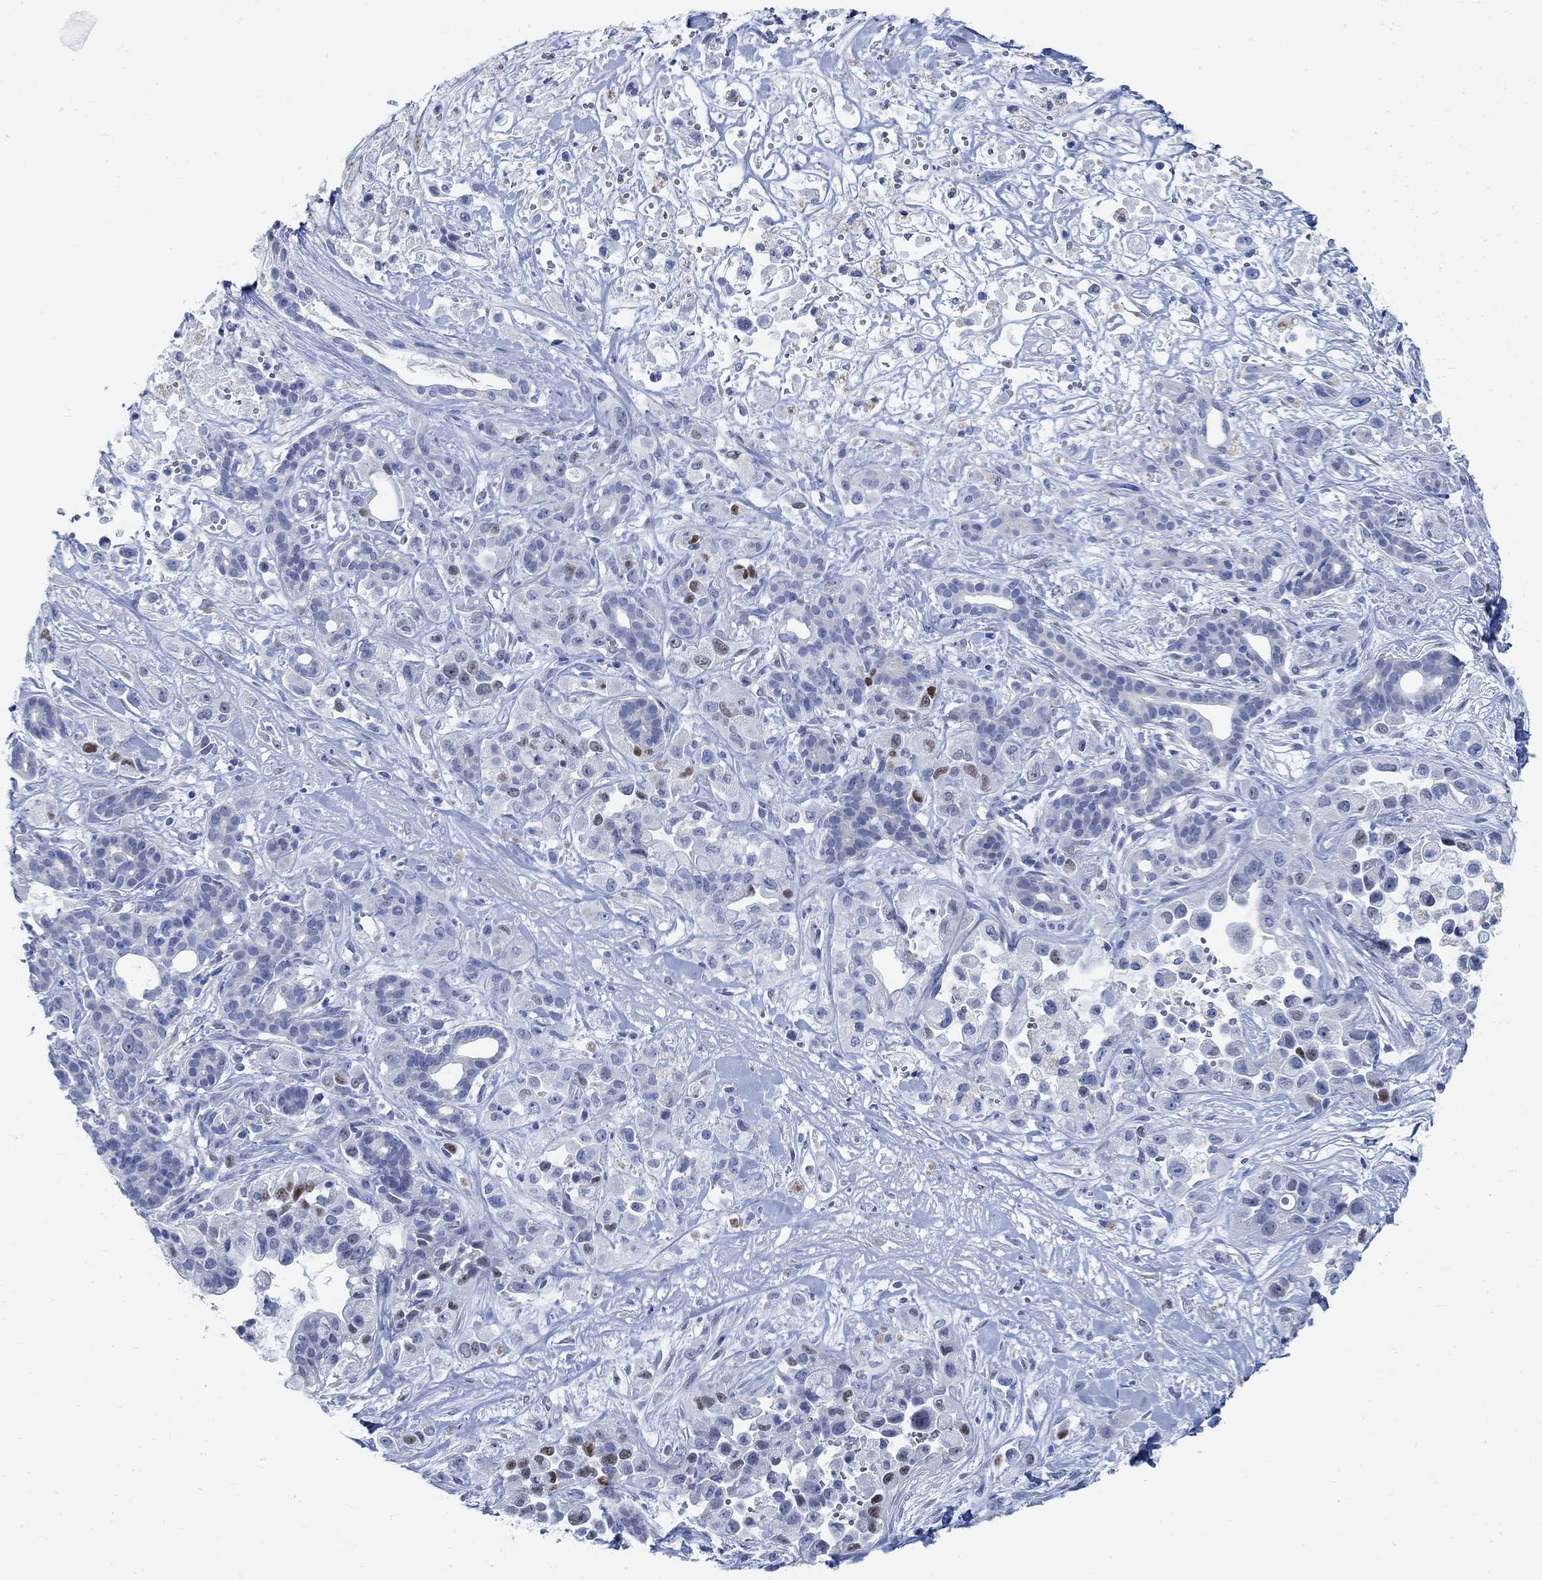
{"staining": {"intensity": "moderate", "quantity": "<25%", "location": "nuclear"}, "tissue": "pancreatic cancer", "cell_type": "Tumor cells", "image_type": "cancer", "snomed": [{"axis": "morphology", "description": "Adenocarcinoma, NOS"}, {"axis": "topography", "description": "Pancreas"}], "caption": "Protein staining of pancreatic cancer (adenocarcinoma) tissue shows moderate nuclear staining in about <25% of tumor cells.", "gene": "RBM20", "patient": {"sex": "male", "age": 44}}